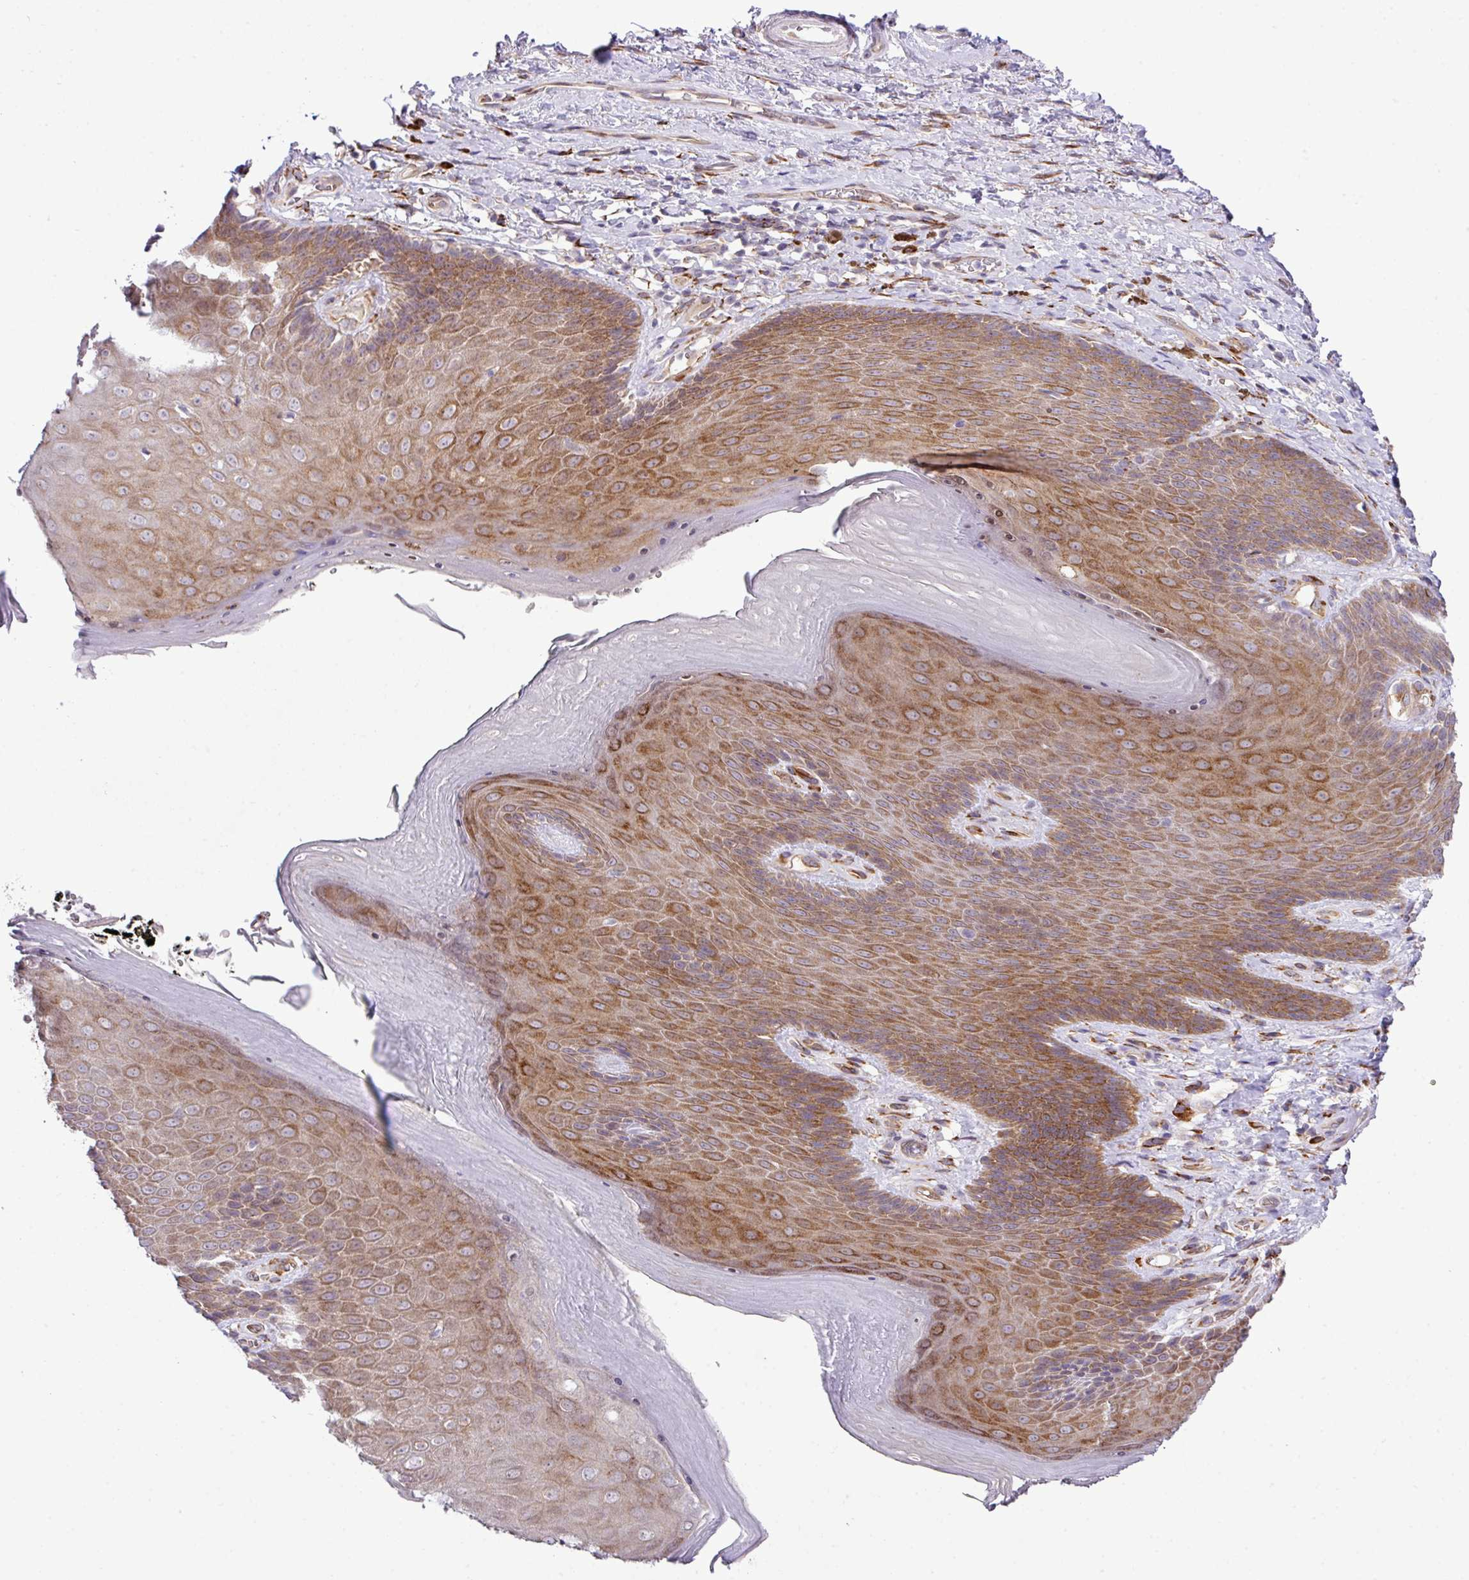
{"staining": {"intensity": "strong", "quantity": ">75%", "location": "cytoplasmic/membranous"}, "tissue": "skin", "cell_type": "Epidermal cells", "image_type": "normal", "snomed": [{"axis": "morphology", "description": "Normal tissue, NOS"}, {"axis": "topography", "description": "Anal"}, {"axis": "topography", "description": "Peripheral nerve tissue"}], "caption": "An image of human skin stained for a protein demonstrates strong cytoplasmic/membranous brown staining in epidermal cells.", "gene": "CFAP97", "patient": {"sex": "male", "age": 53}}